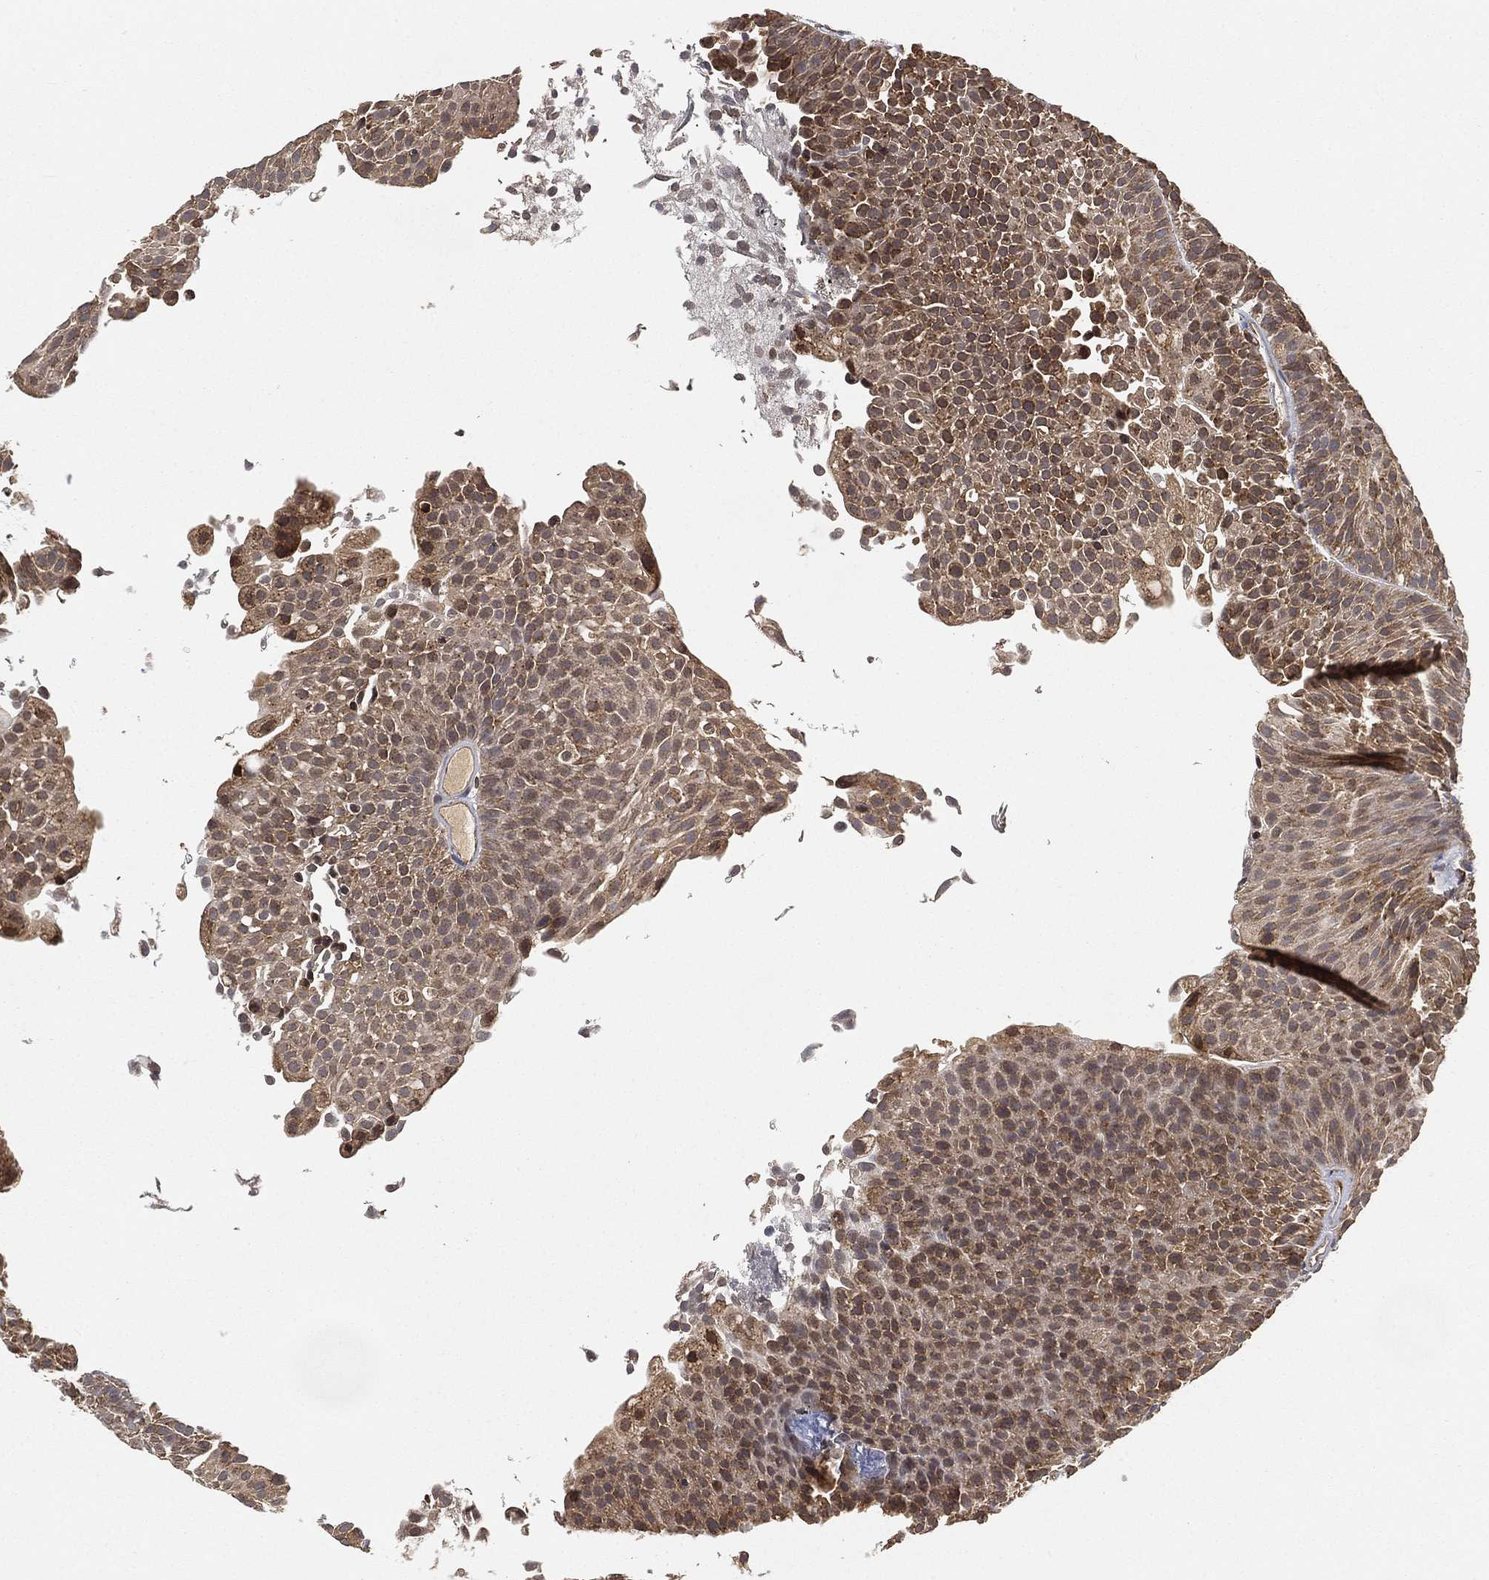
{"staining": {"intensity": "moderate", "quantity": ">75%", "location": "cytoplasmic/membranous"}, "tissue": "urothelial cancer", "cell_type": "Tumor cells", "image_type": "cancer", "snomed": [{"axis": "morphology", "description": "Urothelial carcinoma, Low grade"}, {"axis": "topography", "description": "Urinary bladder"}], "caption": "This image exhibits urothelial cancer stained with immunohistochemistry (IHC) to label a protein in brown. The cytoplasmic/membranous of tumor cells show moderate positivity for the protein. Nuclei are counter-stained blue.", "gene": "UBA5", "patient": {"sex": "male", "age": 65}}